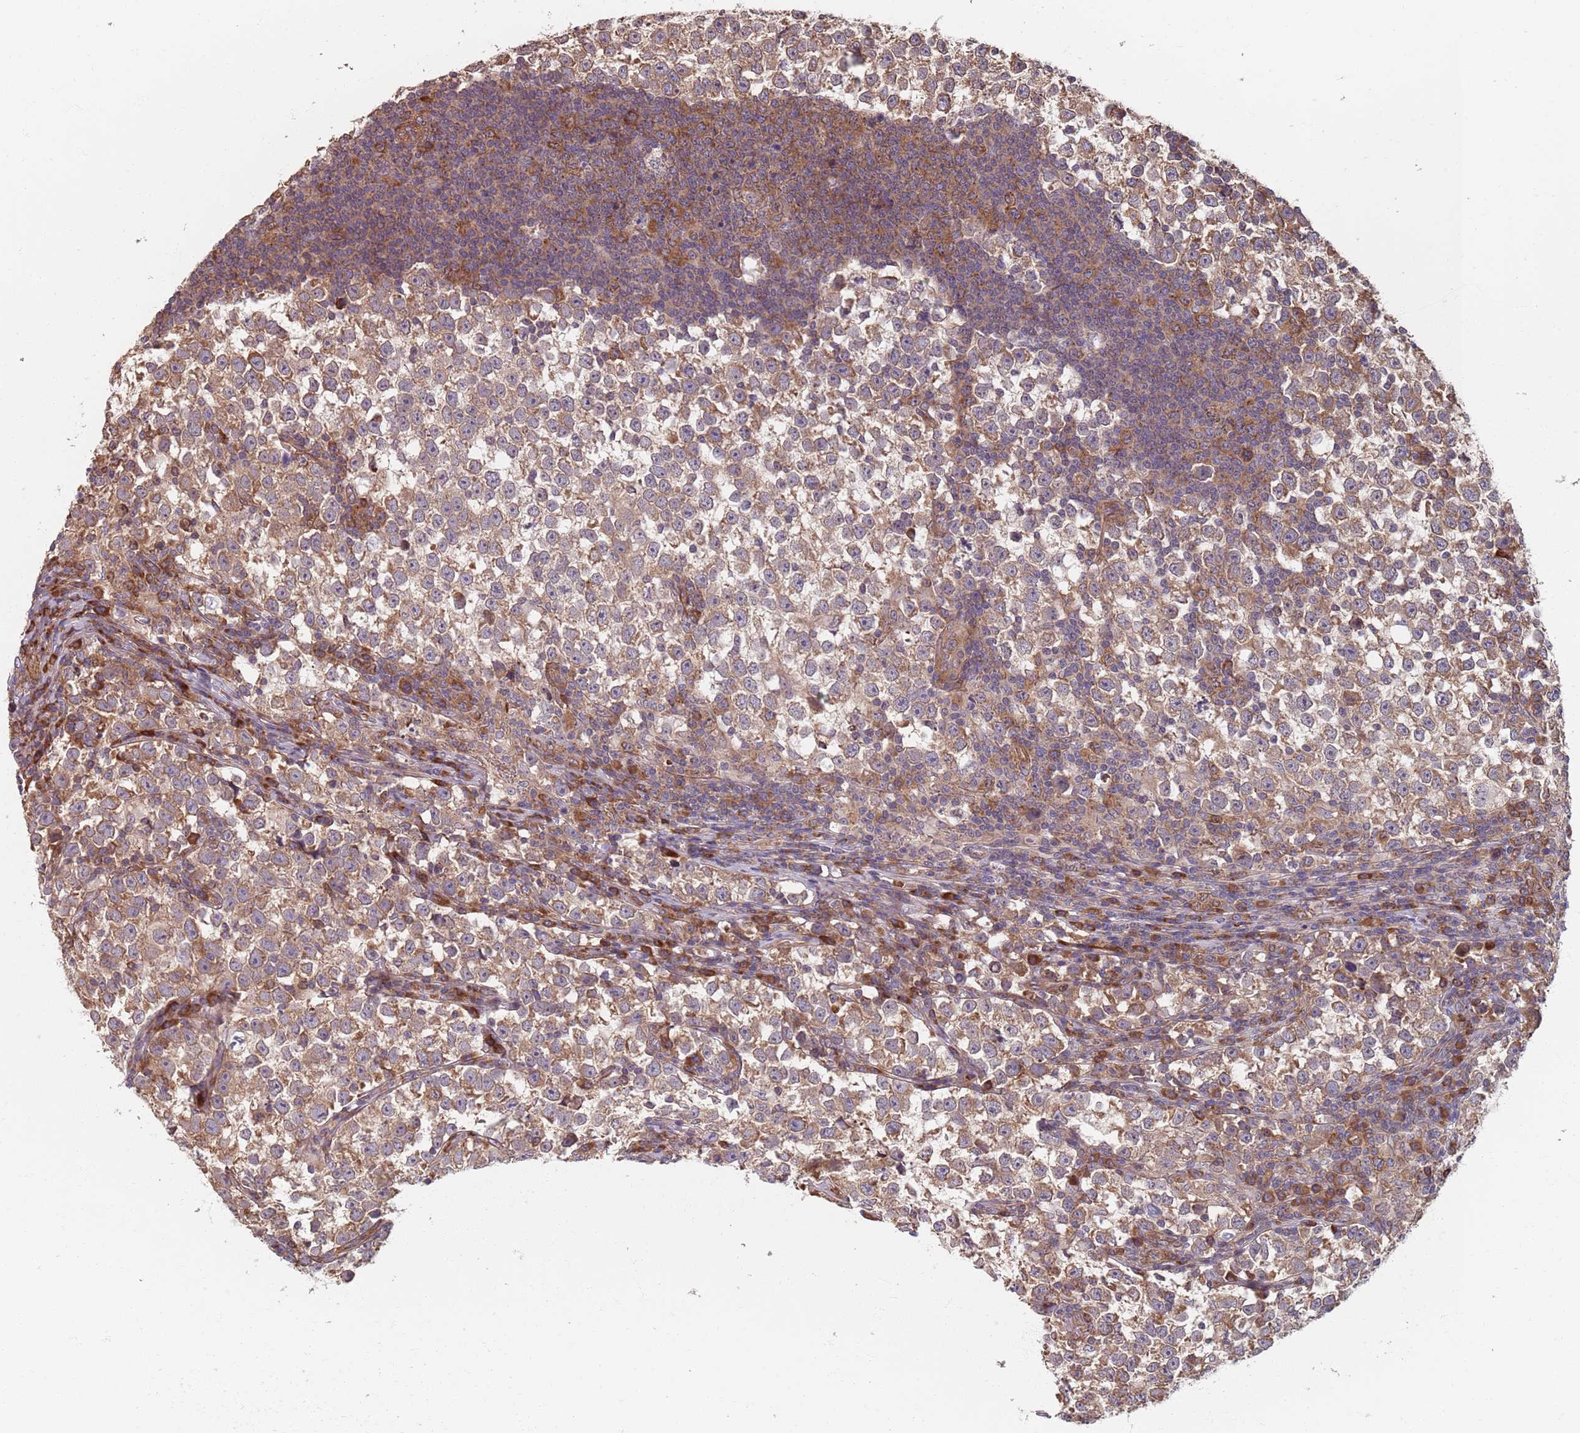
{"staining": {"intensity": "weak", "quantity": ">75%", "location": "cytoplasmic/membranous"}, "tissue": "testis cancer", "cell_type": "Tumor cells", "image_type": "cancer", "snomed": [{"axis": "morphology", "description": "Normal tissue, NOS"}, {"axis": "morphology", "description": "Seminoma, NOS"}, {"axis": "topography", "description": "Testis"}], "caption": "Testis seminoma stained for a protein (brown) displays weak cytoplasmic/membranous positive expression in about >75% of tumor cells.", "gene": "NOTCH3", "patient": {"sex": "male", "age": 43}}